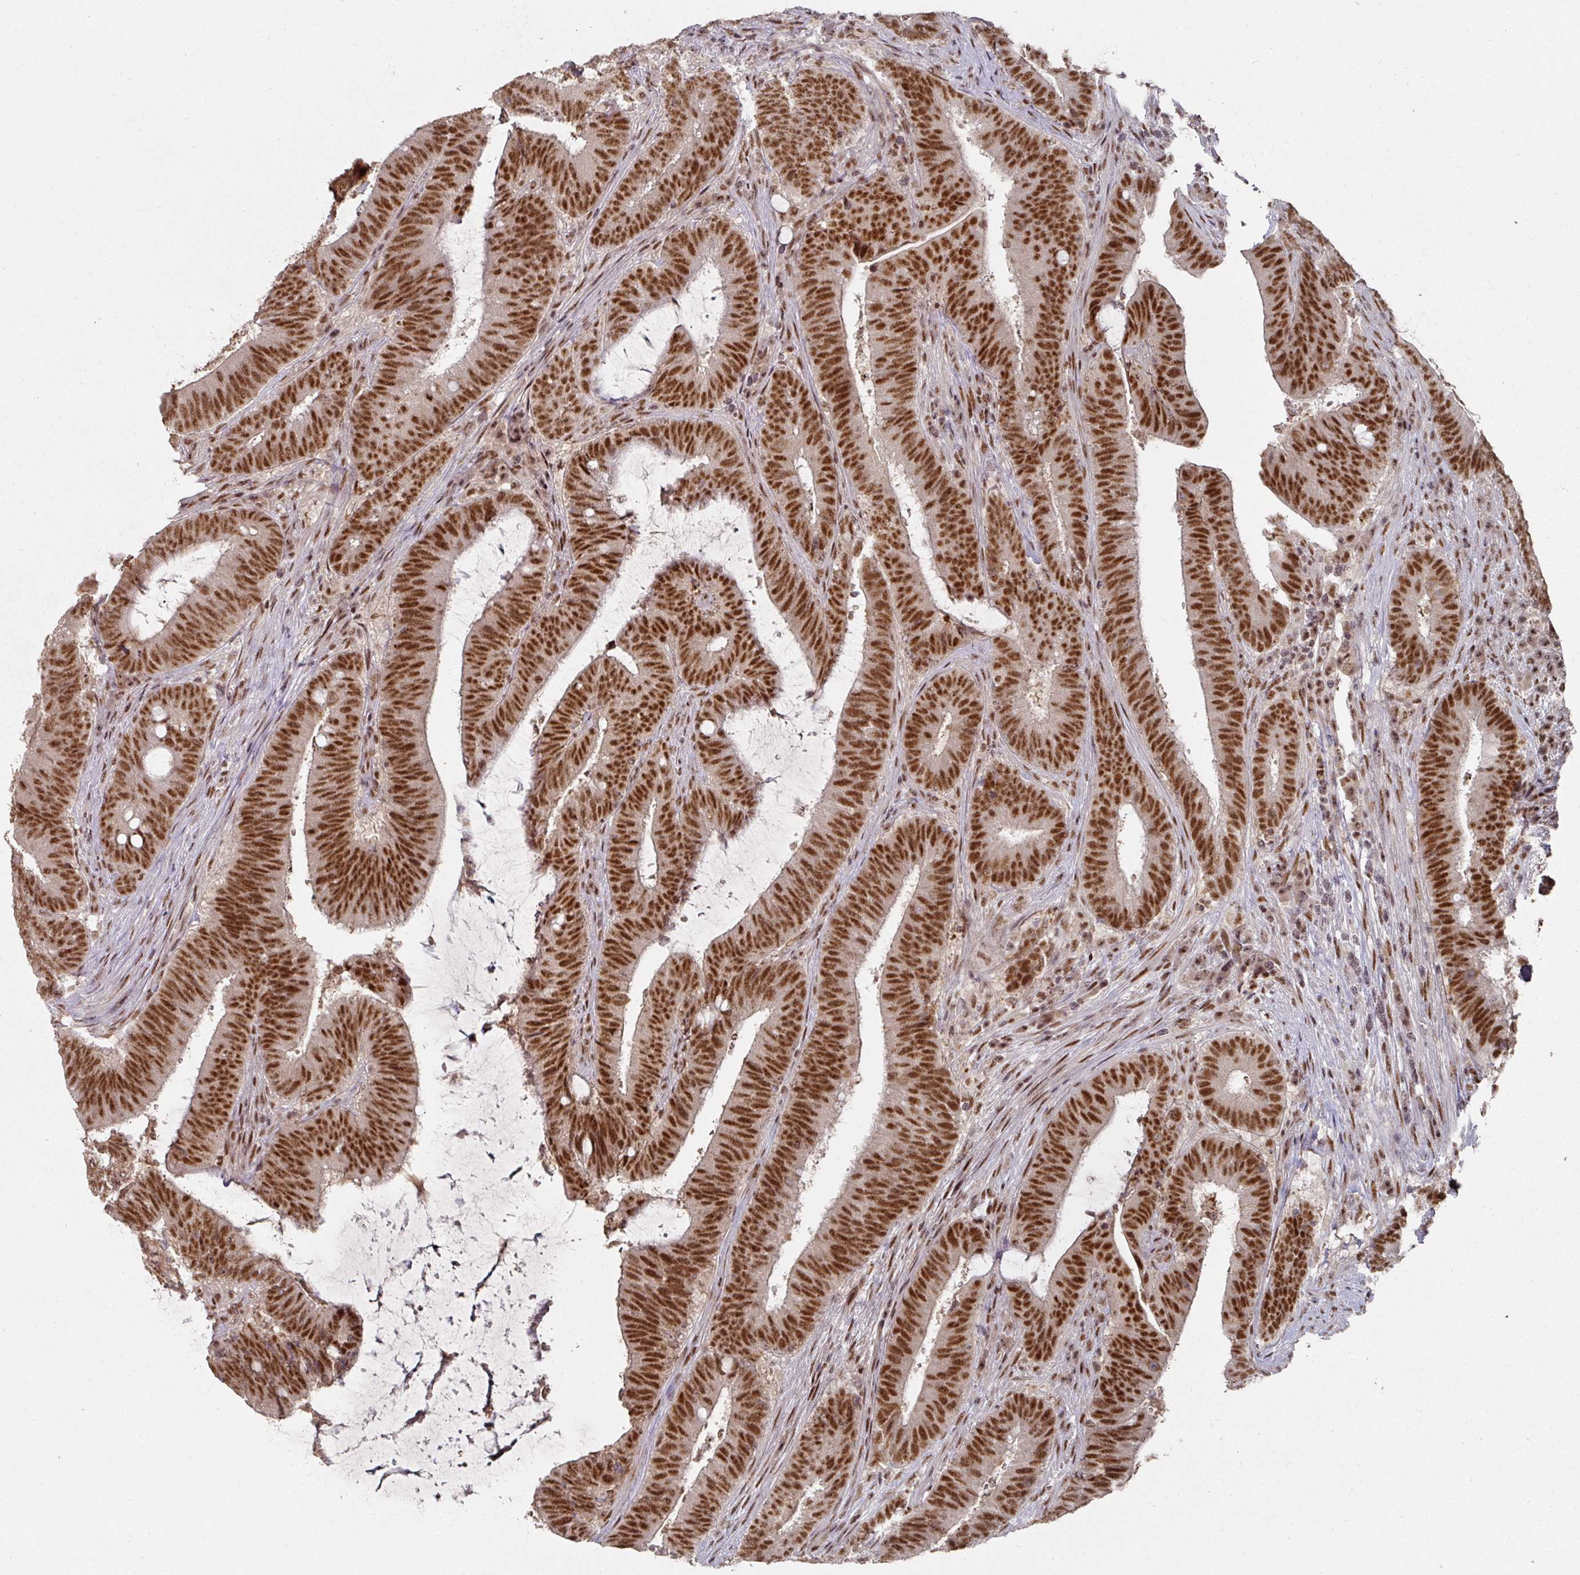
{"staining": {"intensity": "strong", "quantity": ">75%", "location": "nuclear"}, "tissue": "colorectal cancer", "cell_type": "Tumor cells", "image_type": "cancer", "snomed": [{"axis": "morphology", "description": "Adenocarcinoma, NOS"}, {"axis": "topography", "description": "Colon"}], "caption": "Strong nuclear staining for a protein is seen in approximately >75% of tumor cells of colorectal cancer (adenocarcinoma) using immunohistochemistry (IHC).", "gene": "MEPCE", "patient": {"sex": "female", "age": 43}}